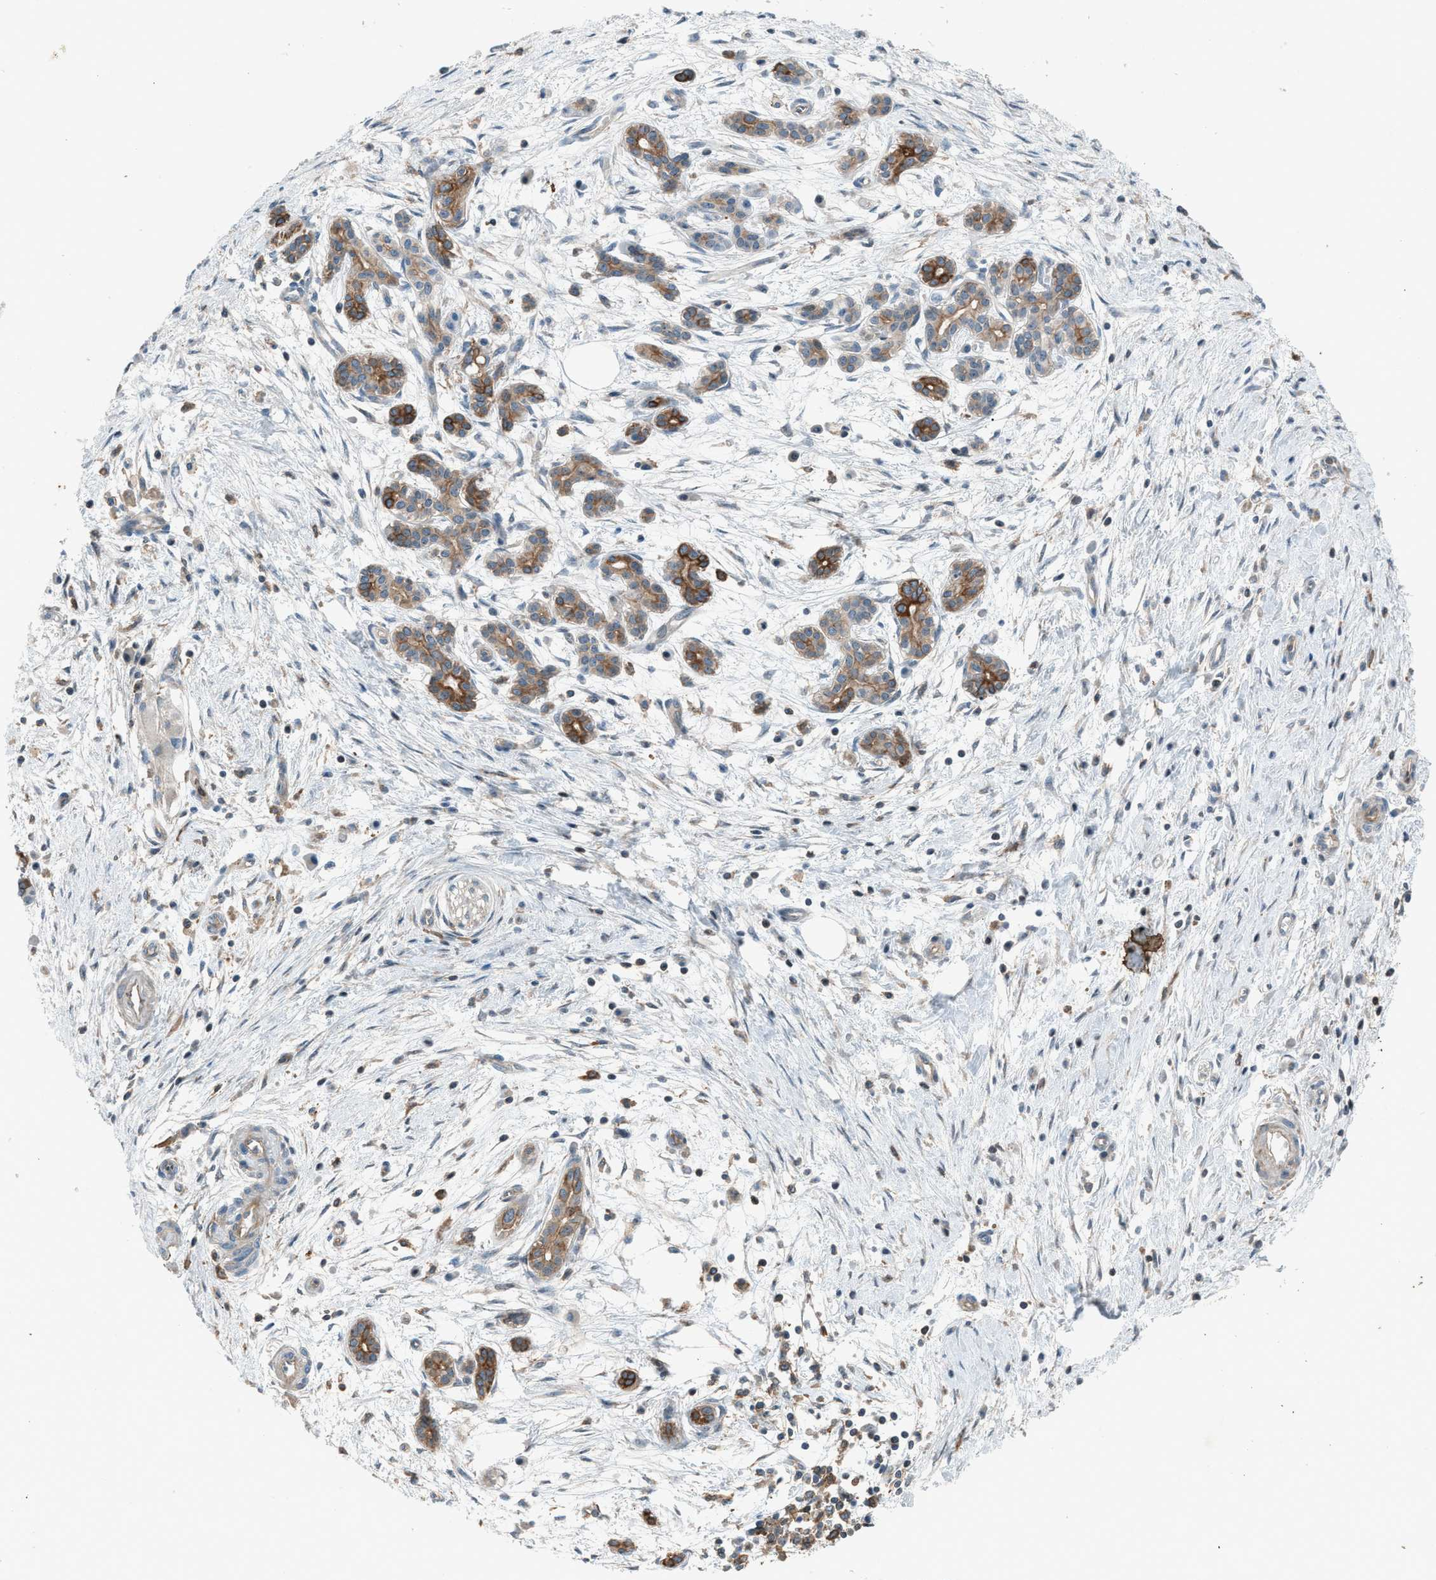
{"staining": {"intensity": "strong", "quantity": ">75%", "location": "cytoplasmic/membranous"}, "tissue": "pancreatic cancer", "cell_type": "Tumor cells", "image_type": "cancer", "snomed": [{"axis": "morphology", "description": "Adenocarcinoma, NOS"}, {"axis": "topography", "description": "Pancreas"}], "caption": "A high amount of strong cytoplasmic/membranous staining is appreciated in about >75% of tumor cells in adenocarcinoma (pancreatic) tissue. The staining is performed using DAB (3,3'-diaminobenzidine) brown chromogen to label protein expression. The nuclei are counter-stained blue using hematoxylin.", "gene": "DYRK1A", "patient": {"sex": "female", "age": 70}}